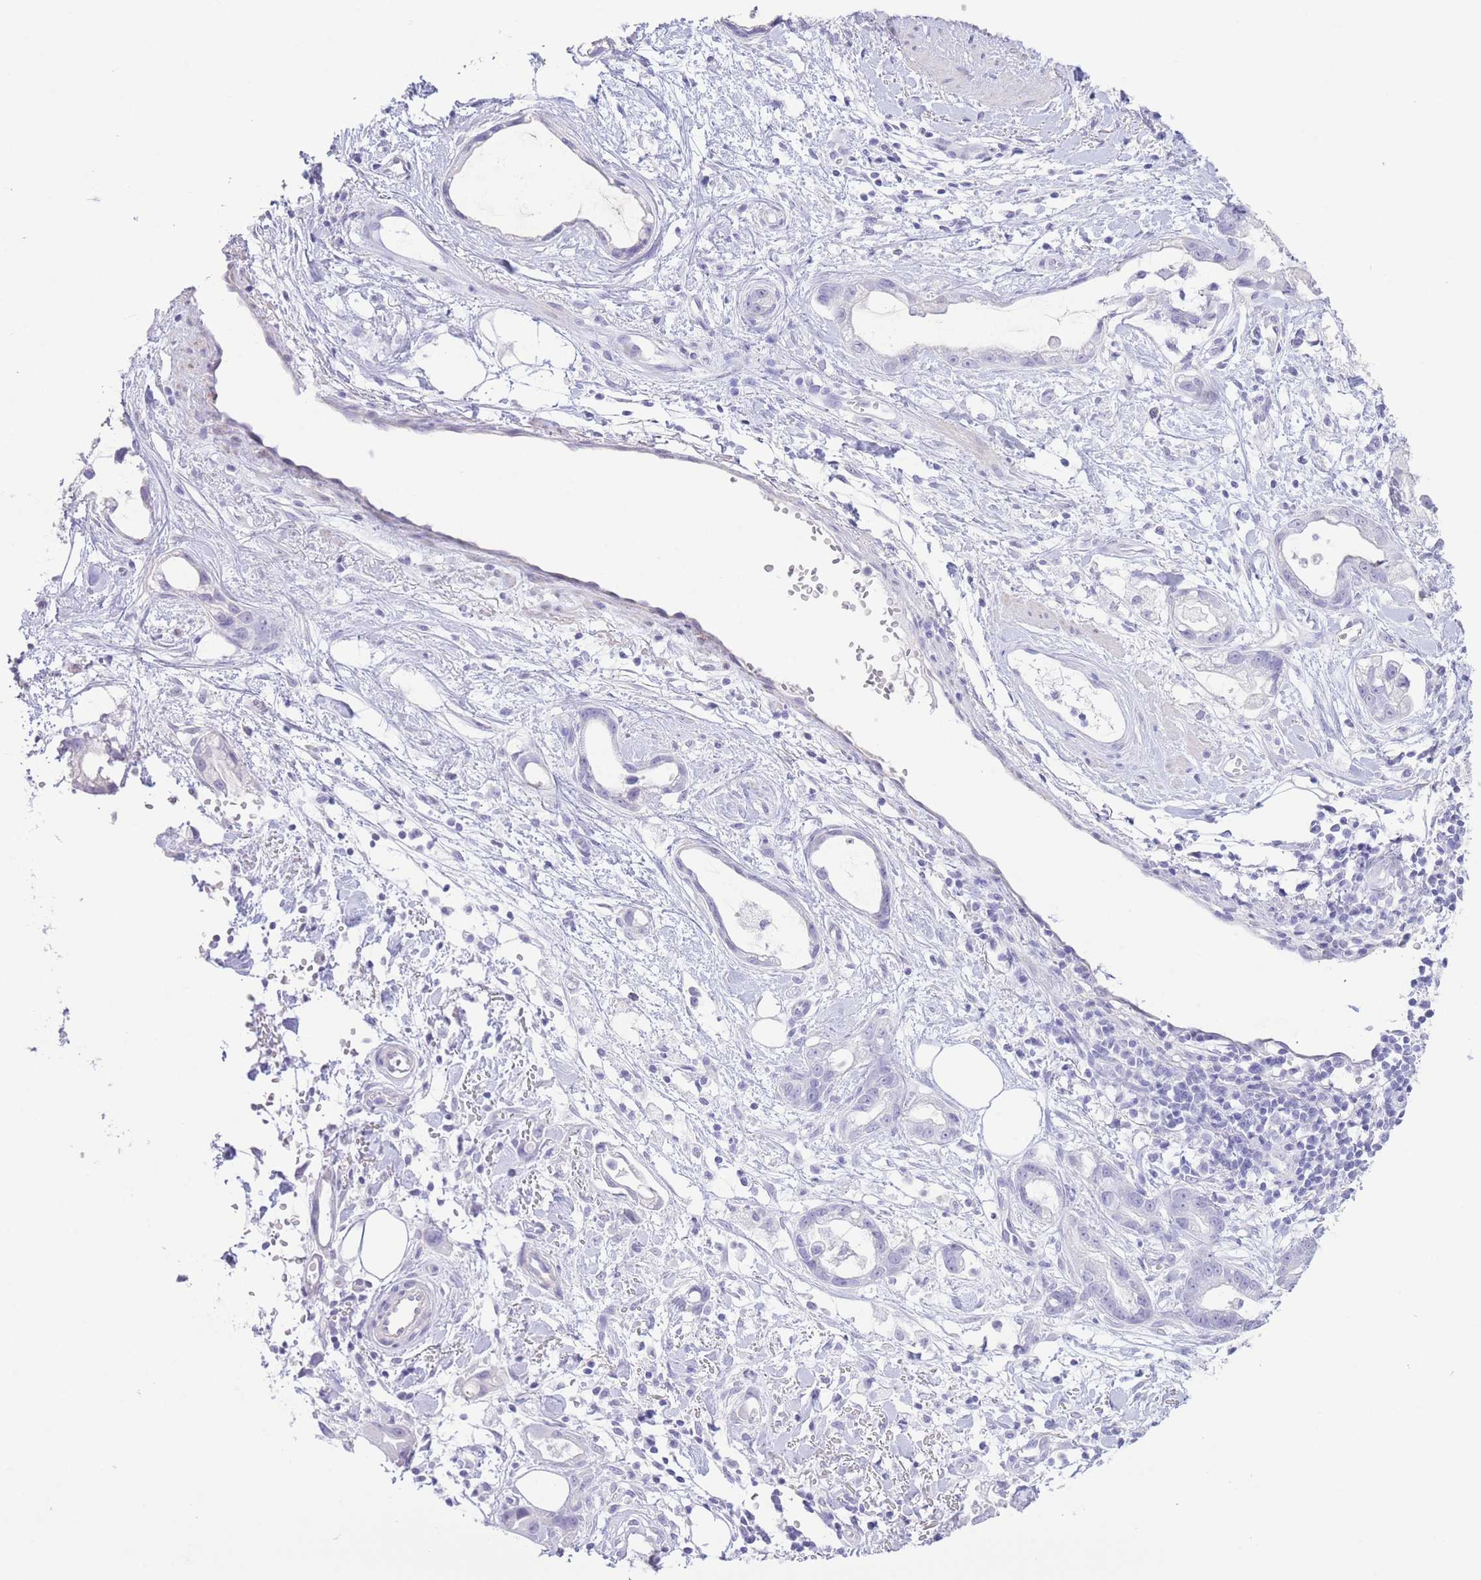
{"staining": {"intensity": "negative", "quantity": "none", "location": "none"}, "tissue": "stomach cancer", "cell_type": "Tumor cells", "image_type": "cancer", "snomed": [{"axis": "morphology", "description": "Adenocarcinoma, NOS"}, {"axis": "topography", "description": "Stomach"}], "caption": "Immunohistochemistry of human adenocarcinoma (stomach) shows no expression in tumor cells. The staining is performed using DAB (3,3'-diaminobenzidine) brown chromogen with nuclei counter-stained in using hematoxylin.", "gene": "PKLR", "patient": {"sex": "male", "age": 55}}